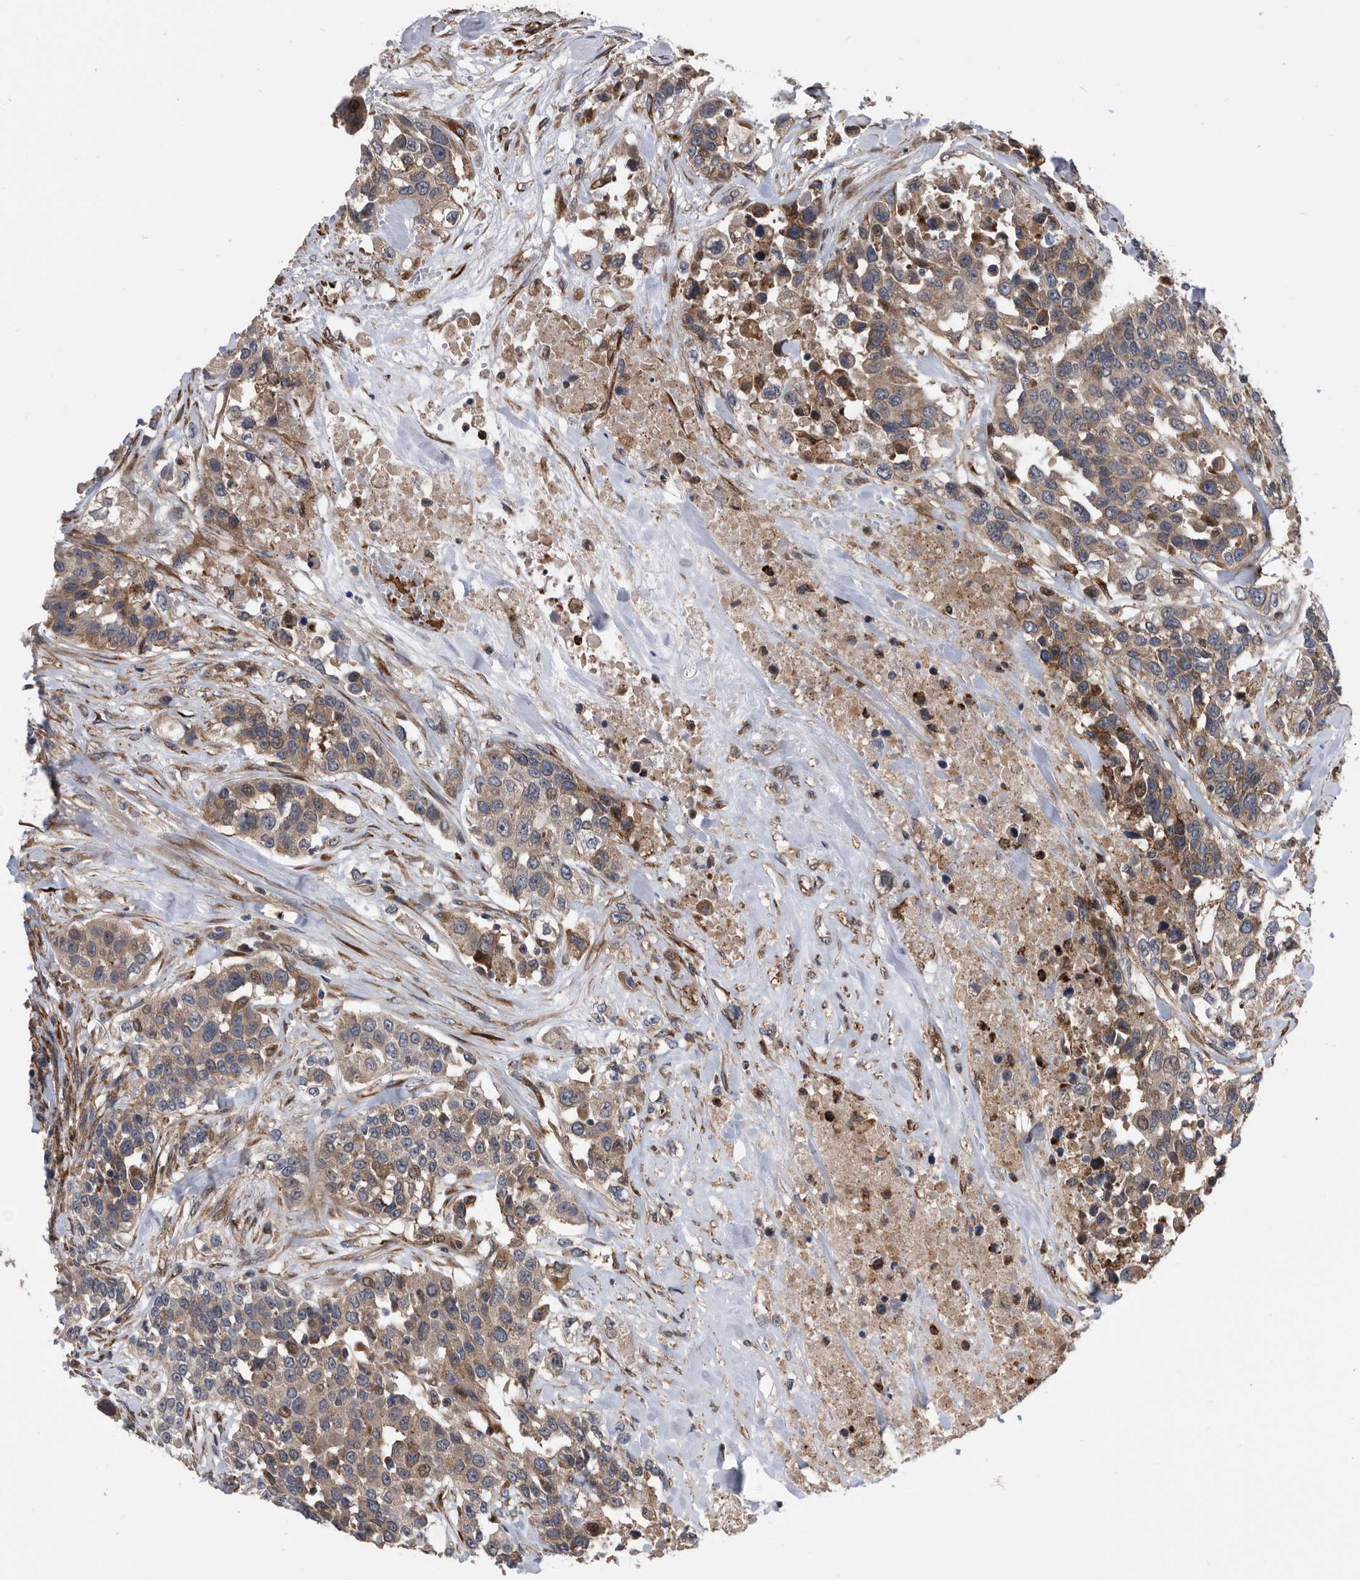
{"staining": {"intensity": "weak", "quantity": "25%-75%", "location": "cytoplasmic/membranous"}, "tissue": "urothelial cancer", "cell_type": "Tumor cells", "image_type": "cancer", "snomed": [{"axis": "morphology", "description": "Urothelial carcinoma, High grade"}, {"axis": "topography", "description": "Urinary bladder"}], "caption": "The immunohistochemical stain highlights weak cytoplasmic/membranous staining in tumor cells of urothelial cancer tissue.", "gene": "SERINC2", "patient": {"sex": "female", "age": 80}}